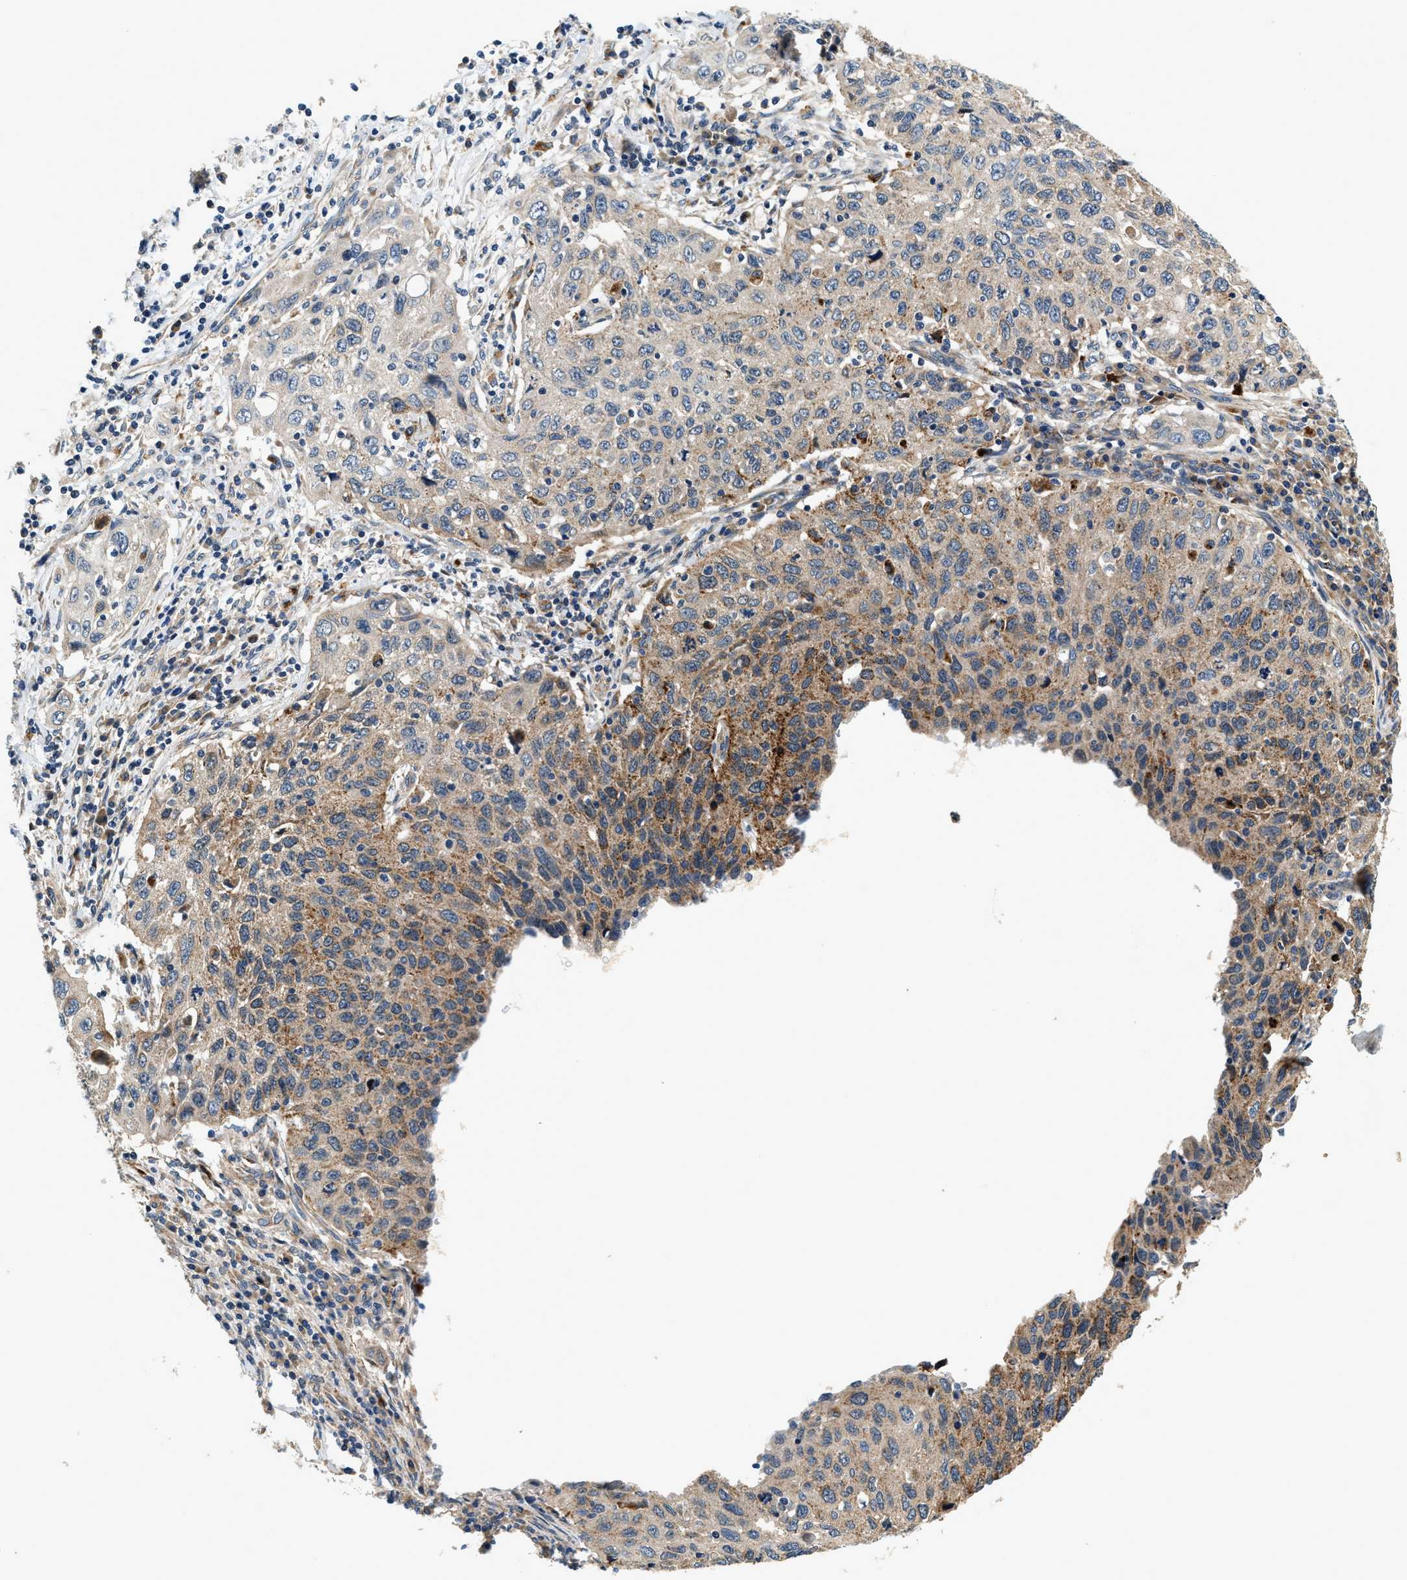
{"staining": {"intensity": "moderate", "quantity": "<25%", "location": "cytoplasmic/membranous"}, "tissue": "cervical cancer", "cell_type": "Tumor cells", "image_type": "cancer", "snomed": [{"axis": "morphology", "description": "Squamous cell carcinoma, NOS"}, {"axis": "topography", "description": "Cervix"}], "caption": "An immunohistochemistry (IHC) photomicrograph of tumor tissue is shown. Protein staining in brown highlights moderate cytoplasmic/membranous positivity in squamous cell carcinoma (cervical) within tumor cells.", "gene": "DUSP10", "patient": {"sex": "female", "age": 53}}